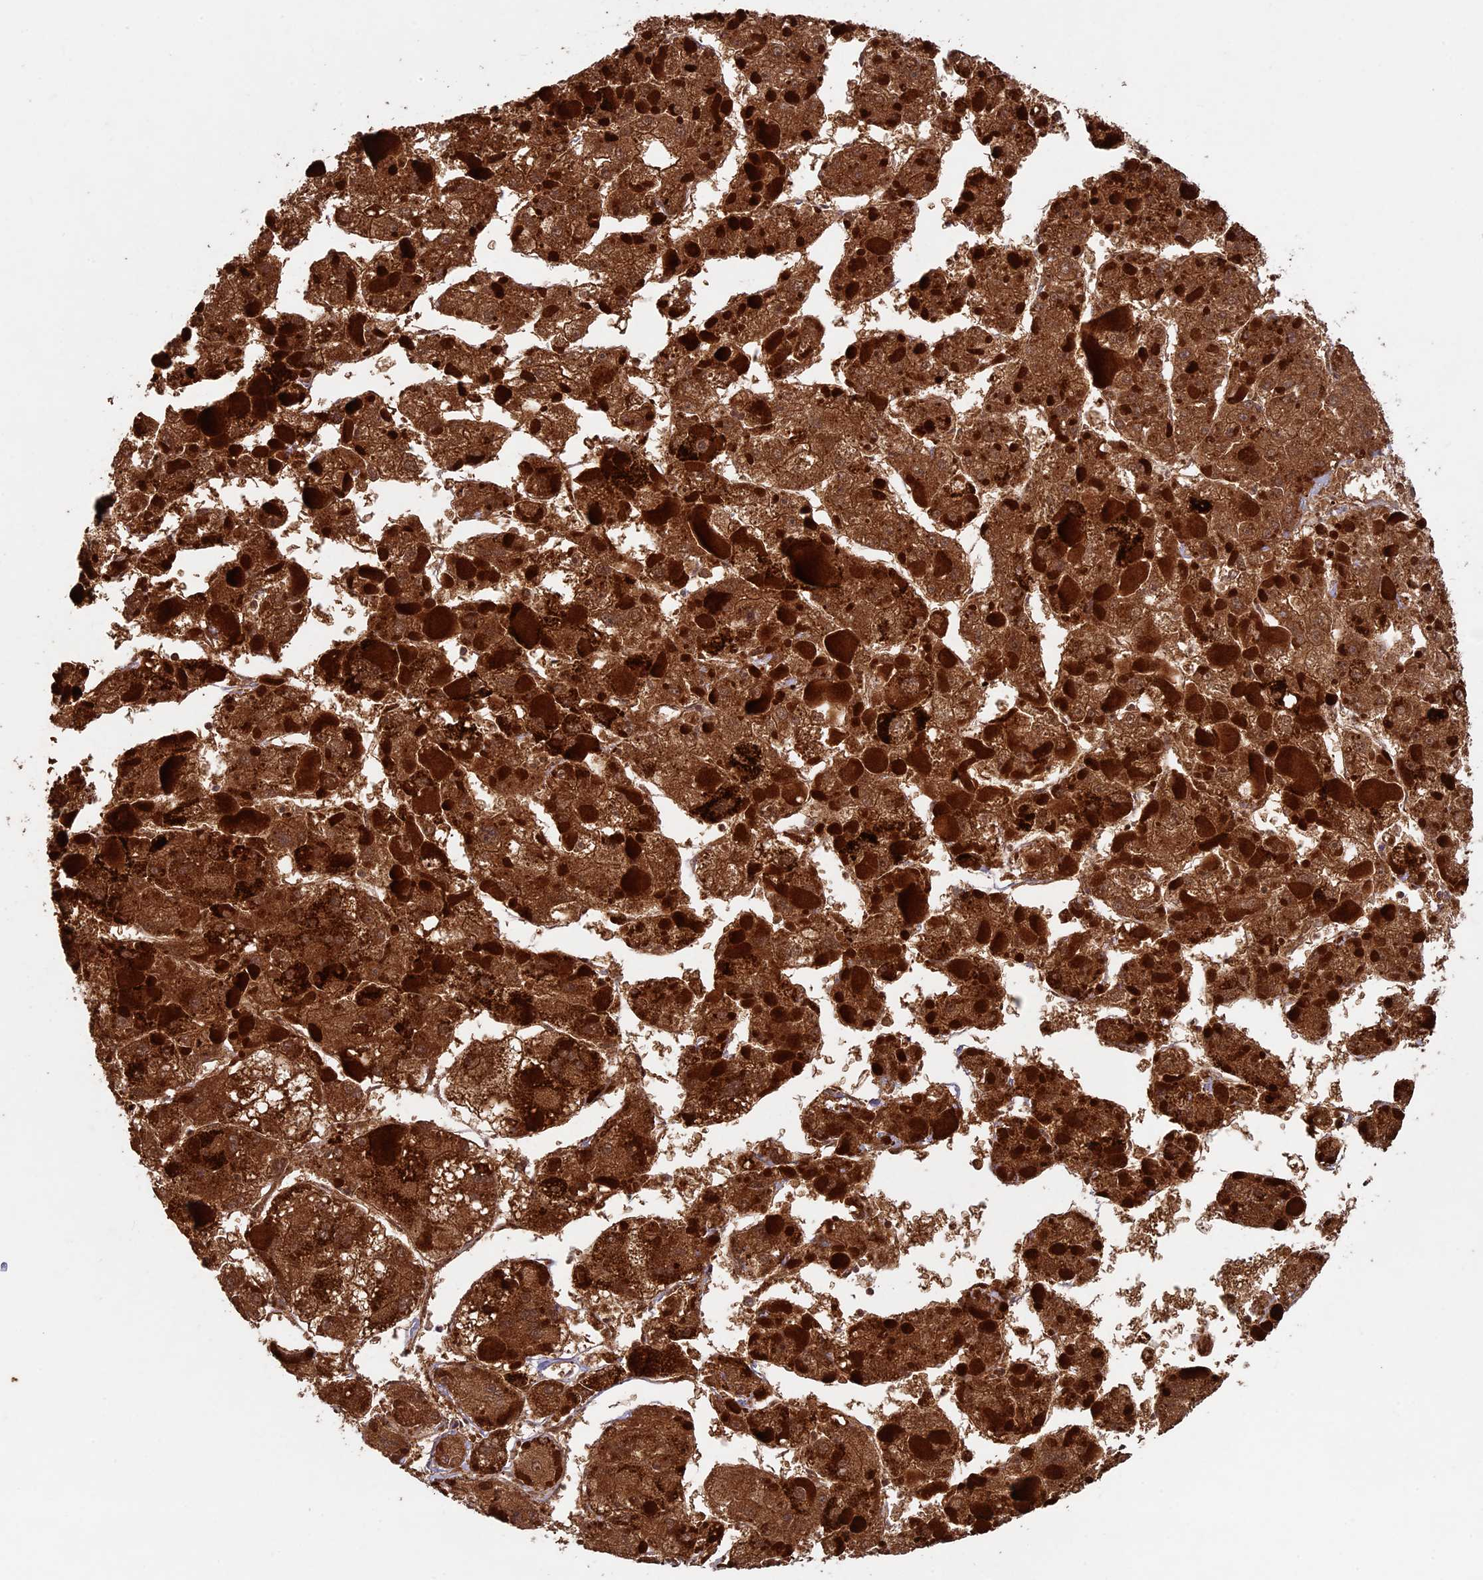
{"staining": {"intensity": "strong", "quantity": ">75%", "location": "cytoplasmic/membranous"}, "tissue": "liver cancer", "cell_type": "Tumor cells", "image_type": "cancer", "snomed": [{"axis": "morphology", "description": "Carcinoma, Hepatocellular, NOS"}, {"axis": "topography", "description": "Liver"}], "caption": "A micrograph of liver cancer stained for a protein shows strong cytoplasmic/membranous brown staining in tumor cells.", "gene": "RCCD1", "patient": {"sex": "female", "age": 73}}